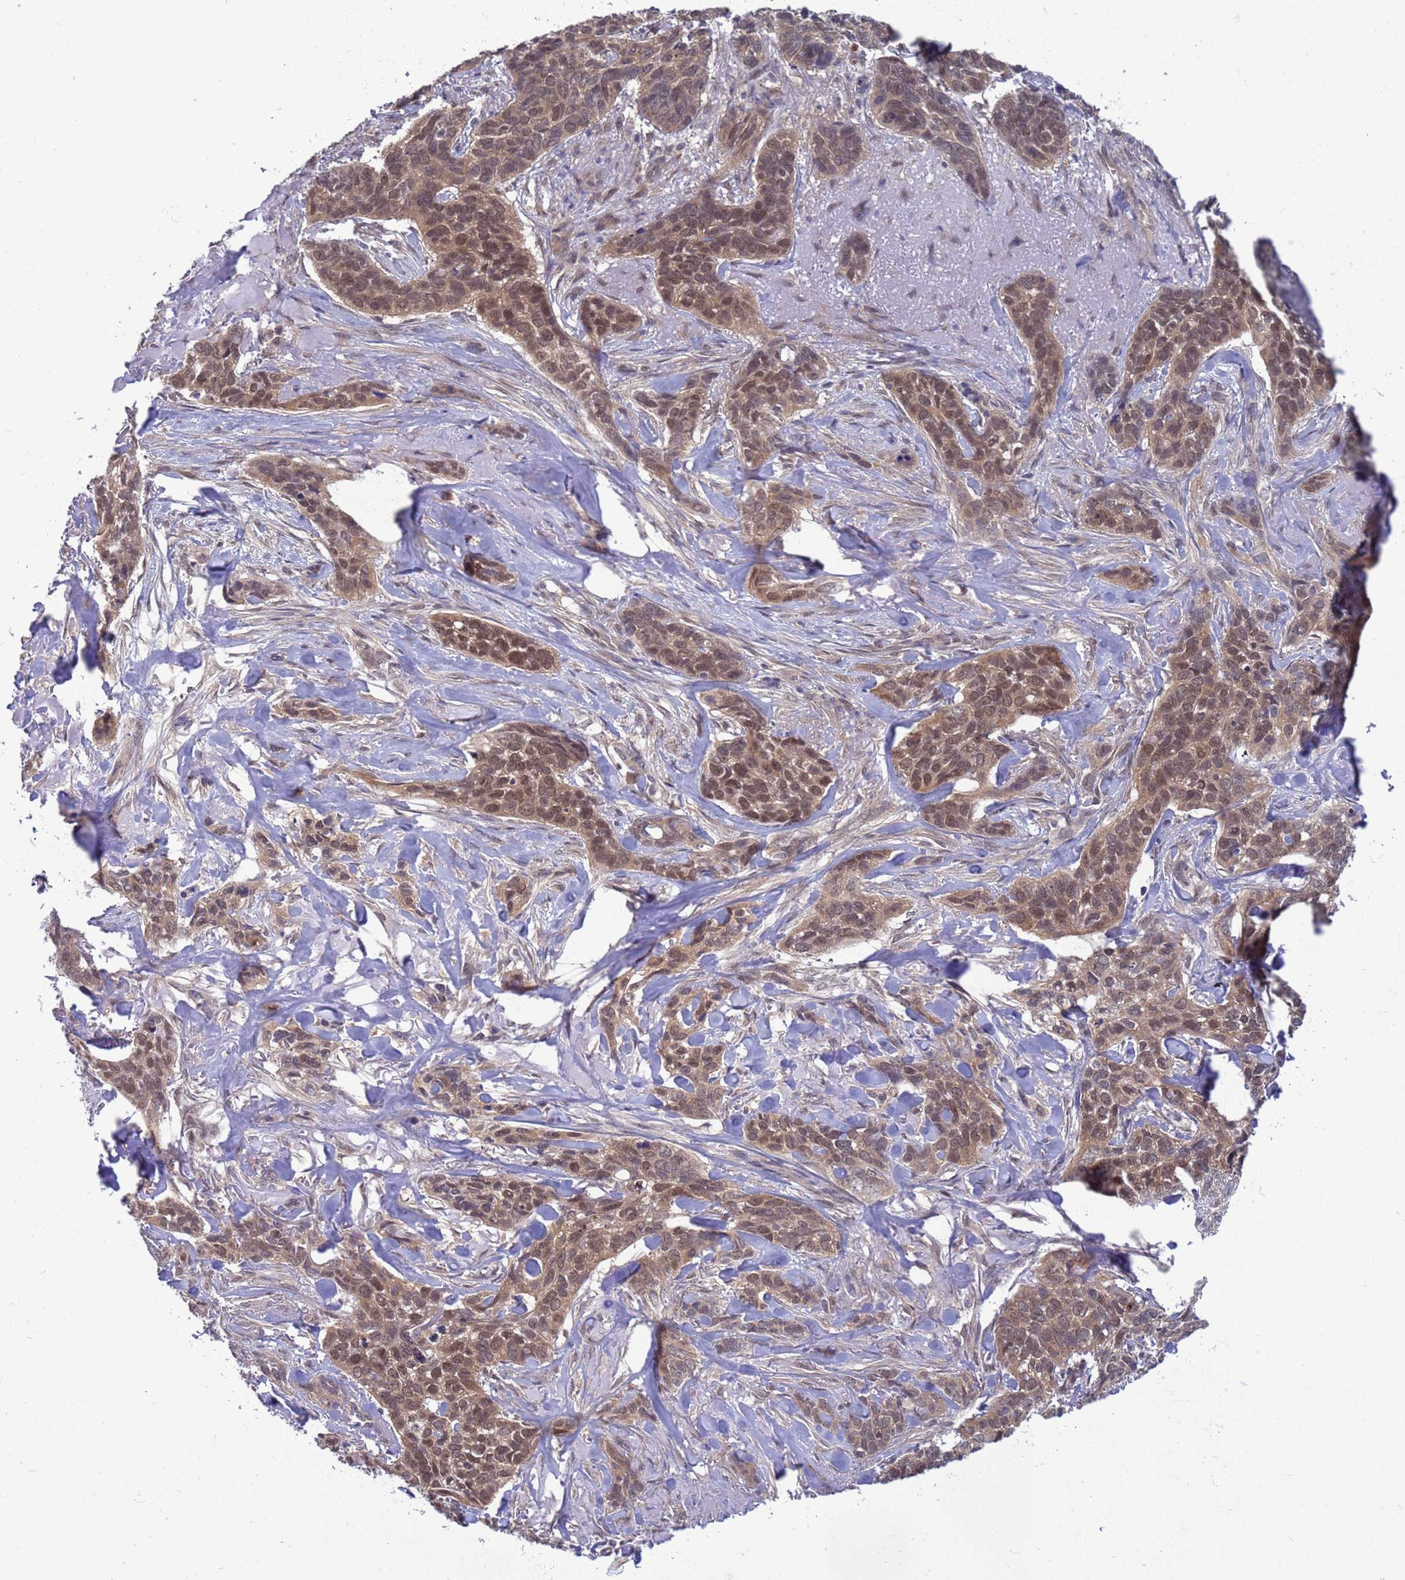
{"staining": {"intensity": "moderate", "quantity": ">75%", "location": "nuclear"}, "tissue": "skin cancer", "cell_type": "Tumor cells", "image_type": "cancer", "snomed": [{"axis": "morphology", "description": "Basal cell carcinoma"}, {"axis": "topography", "description": "Skin"}], "caption": "Tumor cells display medium levels of moderate nuclear positivity in about >75% of cells in skin cancer (basal cell carcinoma). (Brightfield microscopy of DAB IHC at high magnification).", "gene": "ZNF461", "patient": {"sex": "male", "age": 86}}